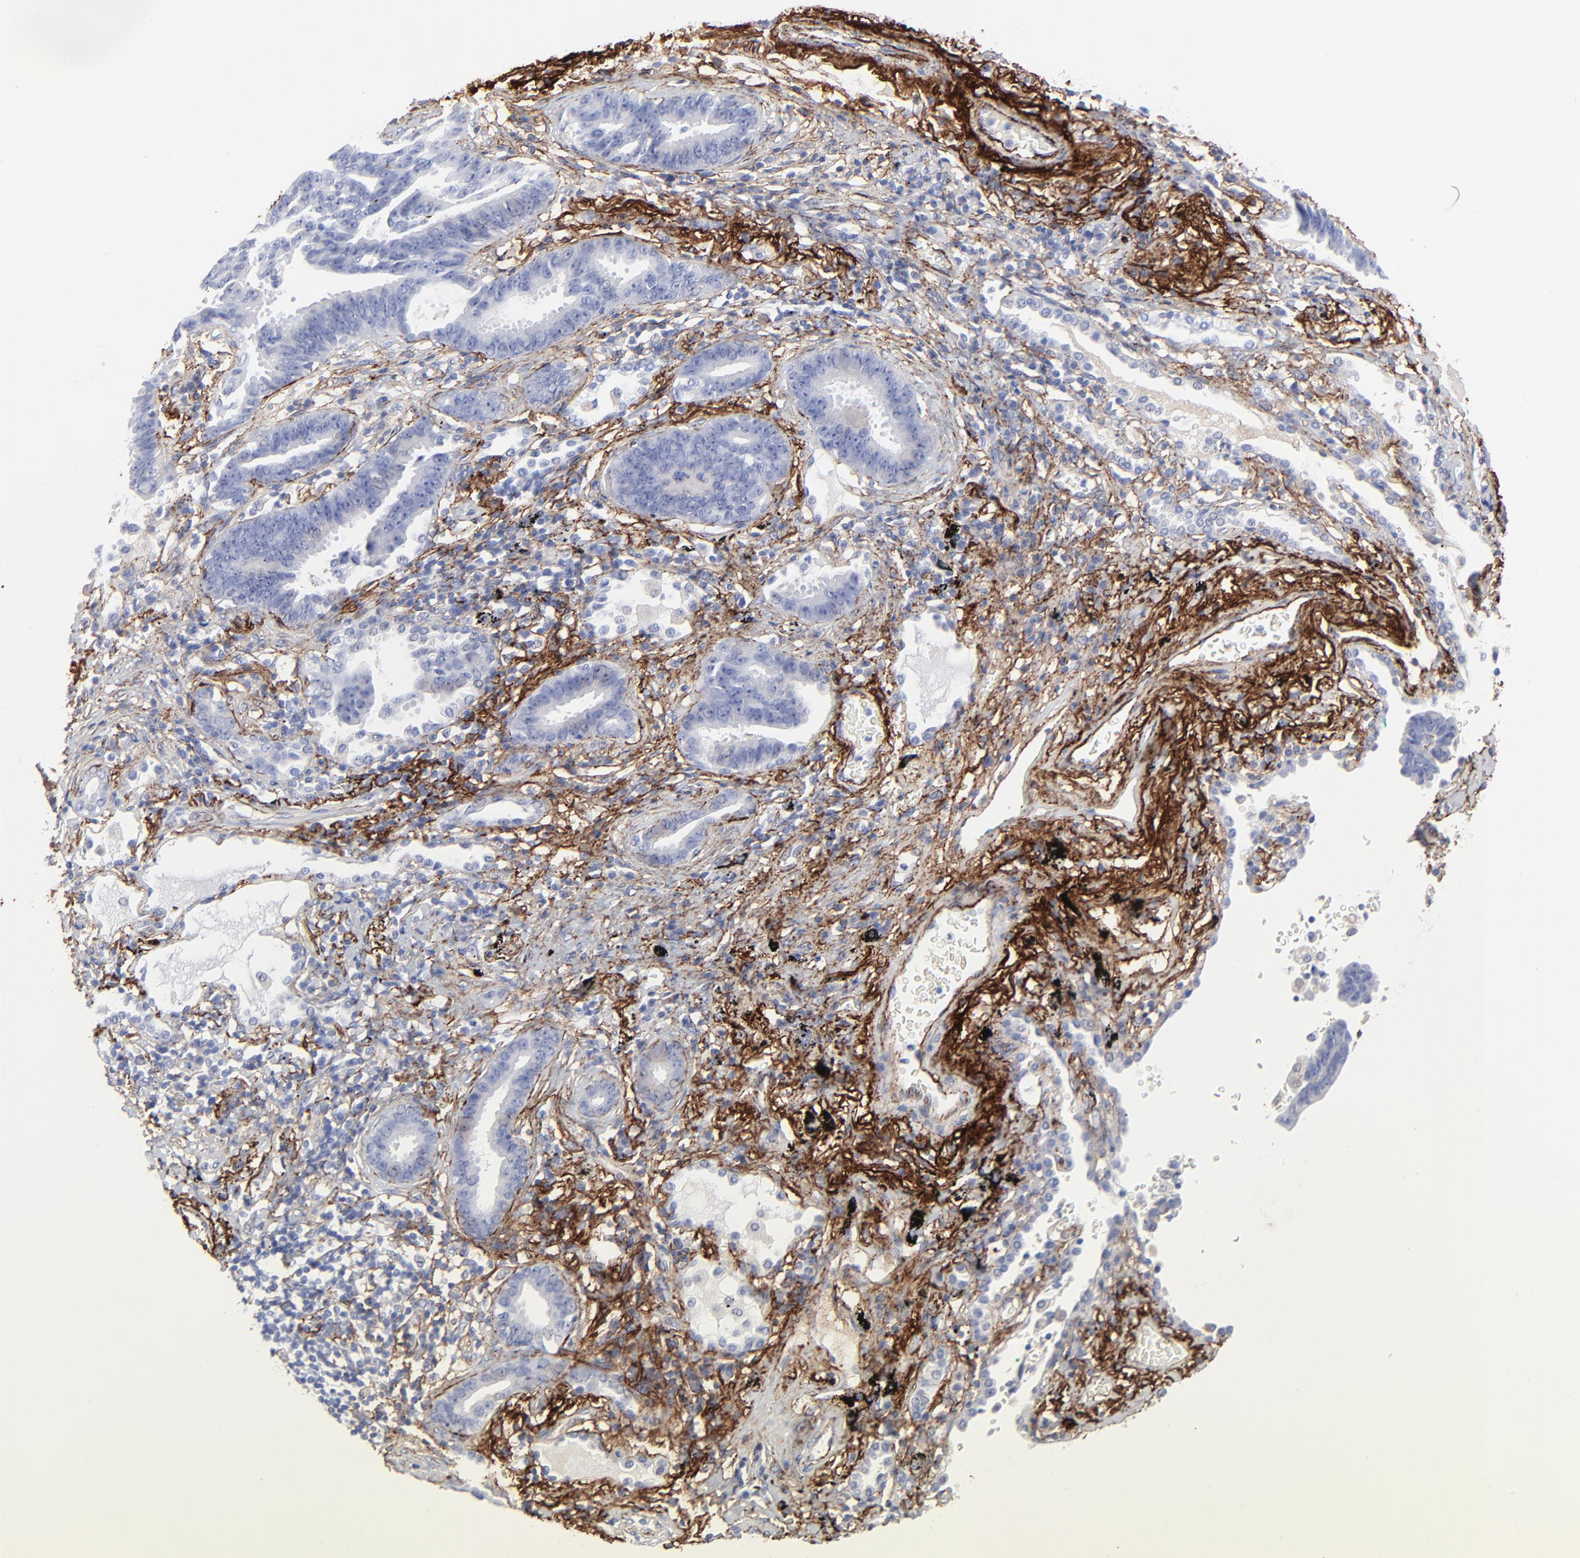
{"staining": {"intensity": "negative", "quantity": "none", "location": "none"}, "tissue": "lung cancer", "cell_type": "Tumor cells", "image_type": "cancer", "snomed": [{"axis": "morphology", "description": "Adenocarcinoma, NOS"}, {"axis": "topography", "description": "Lung"}], "caption": "Immunohistochemical staining of adenocarcinoma (lung) demonstrates no significant expression in tumor cells. (IHC, brightfield microscopy, high magnification).", "gene": "FBLN2", "patient": {"sex": "female", "age": 64}}